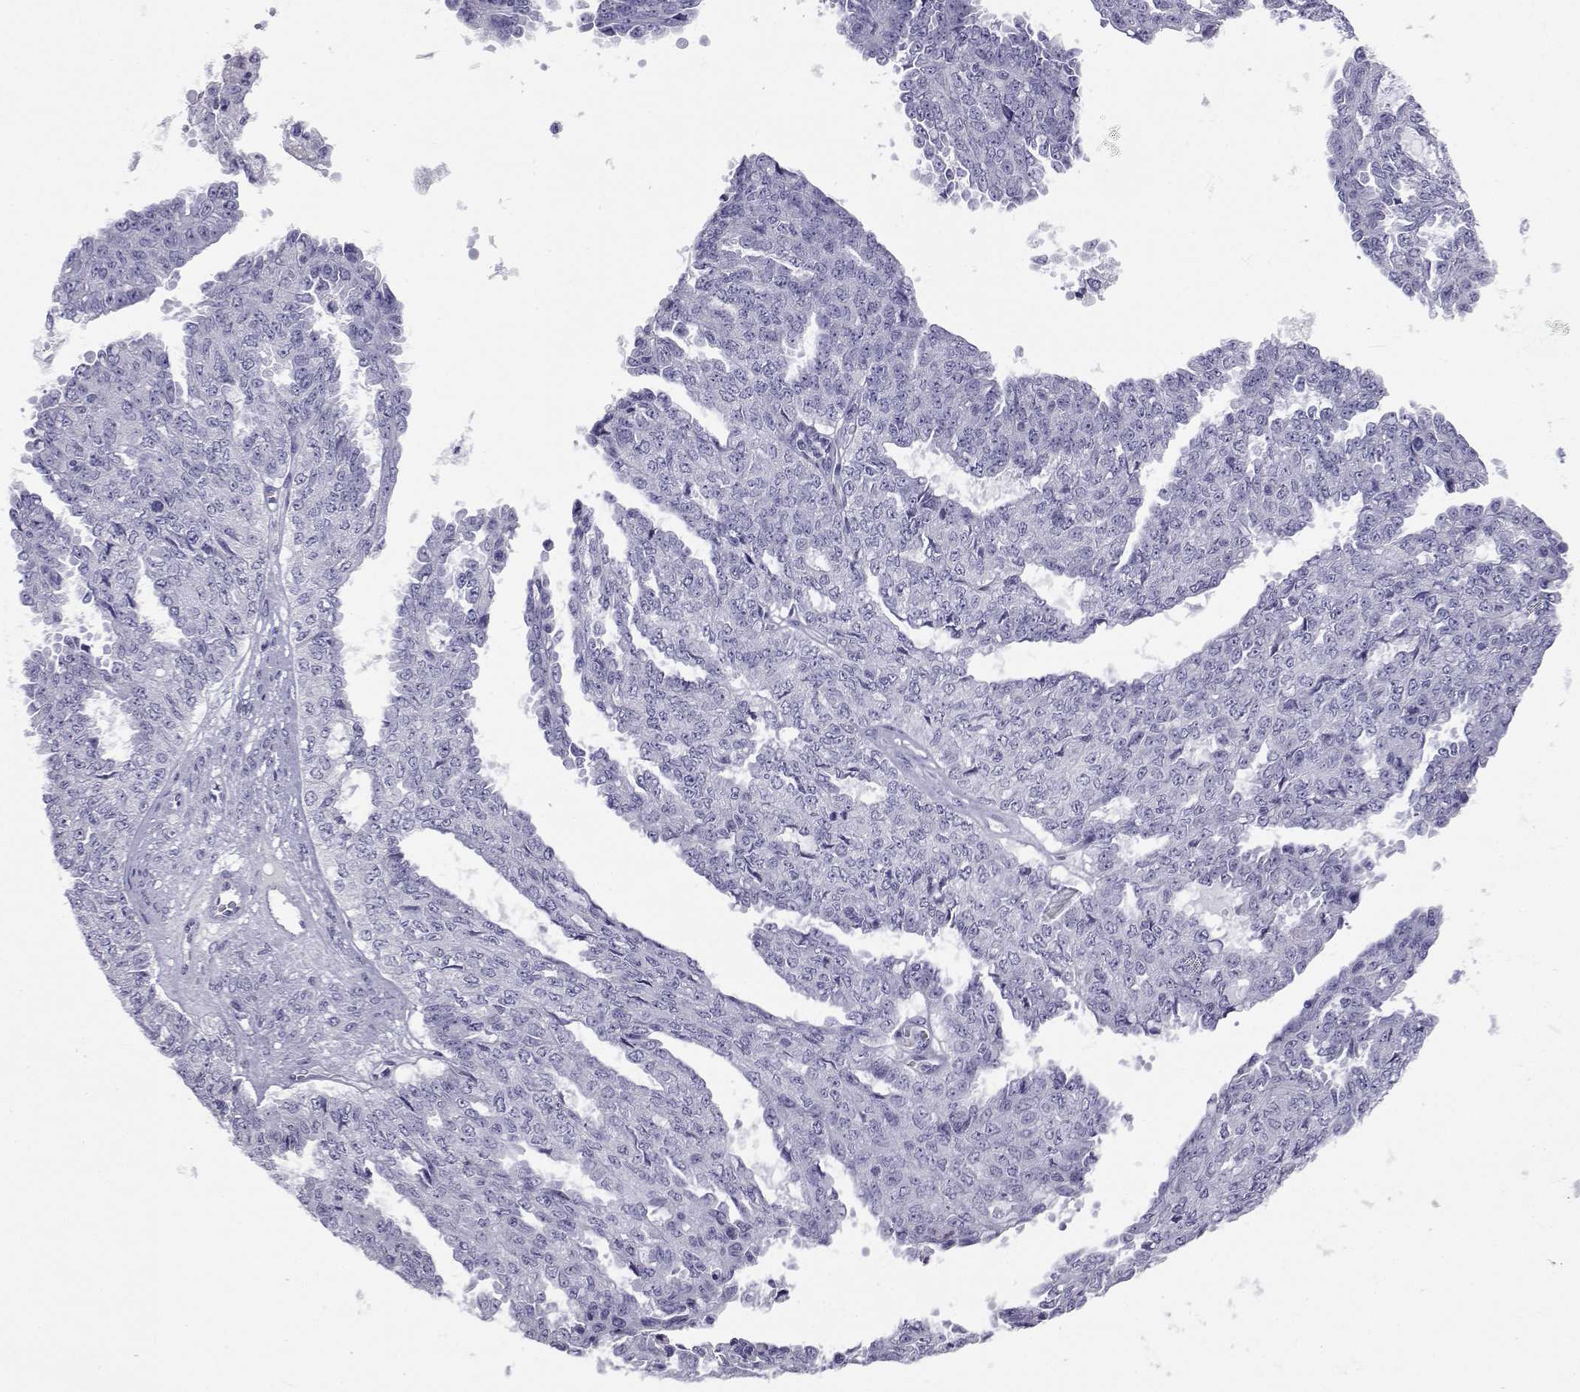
{"staining": {"intensity": "negative", "quantity": "none", "location": "none"}, "tissue": "ovarian cancer", "cell_type": "Tumor cells", "image_type": "cancer", "snomed": [{"axis": "morphology", "description": "Cystadenocarcinoma, serous, NOS"}, {"axis": "topography", "description": "Ovary"}], "caption": "A high-resolution micrograph shows IHC staining of ovarian serous cystadenocarcinoma, which shows no significant expression in tumor cells. (DAB immunohistochemistry (IHC), high magnification).", "gene": "SLC6A3", "patient": {"sex": "female", "age": 71}}